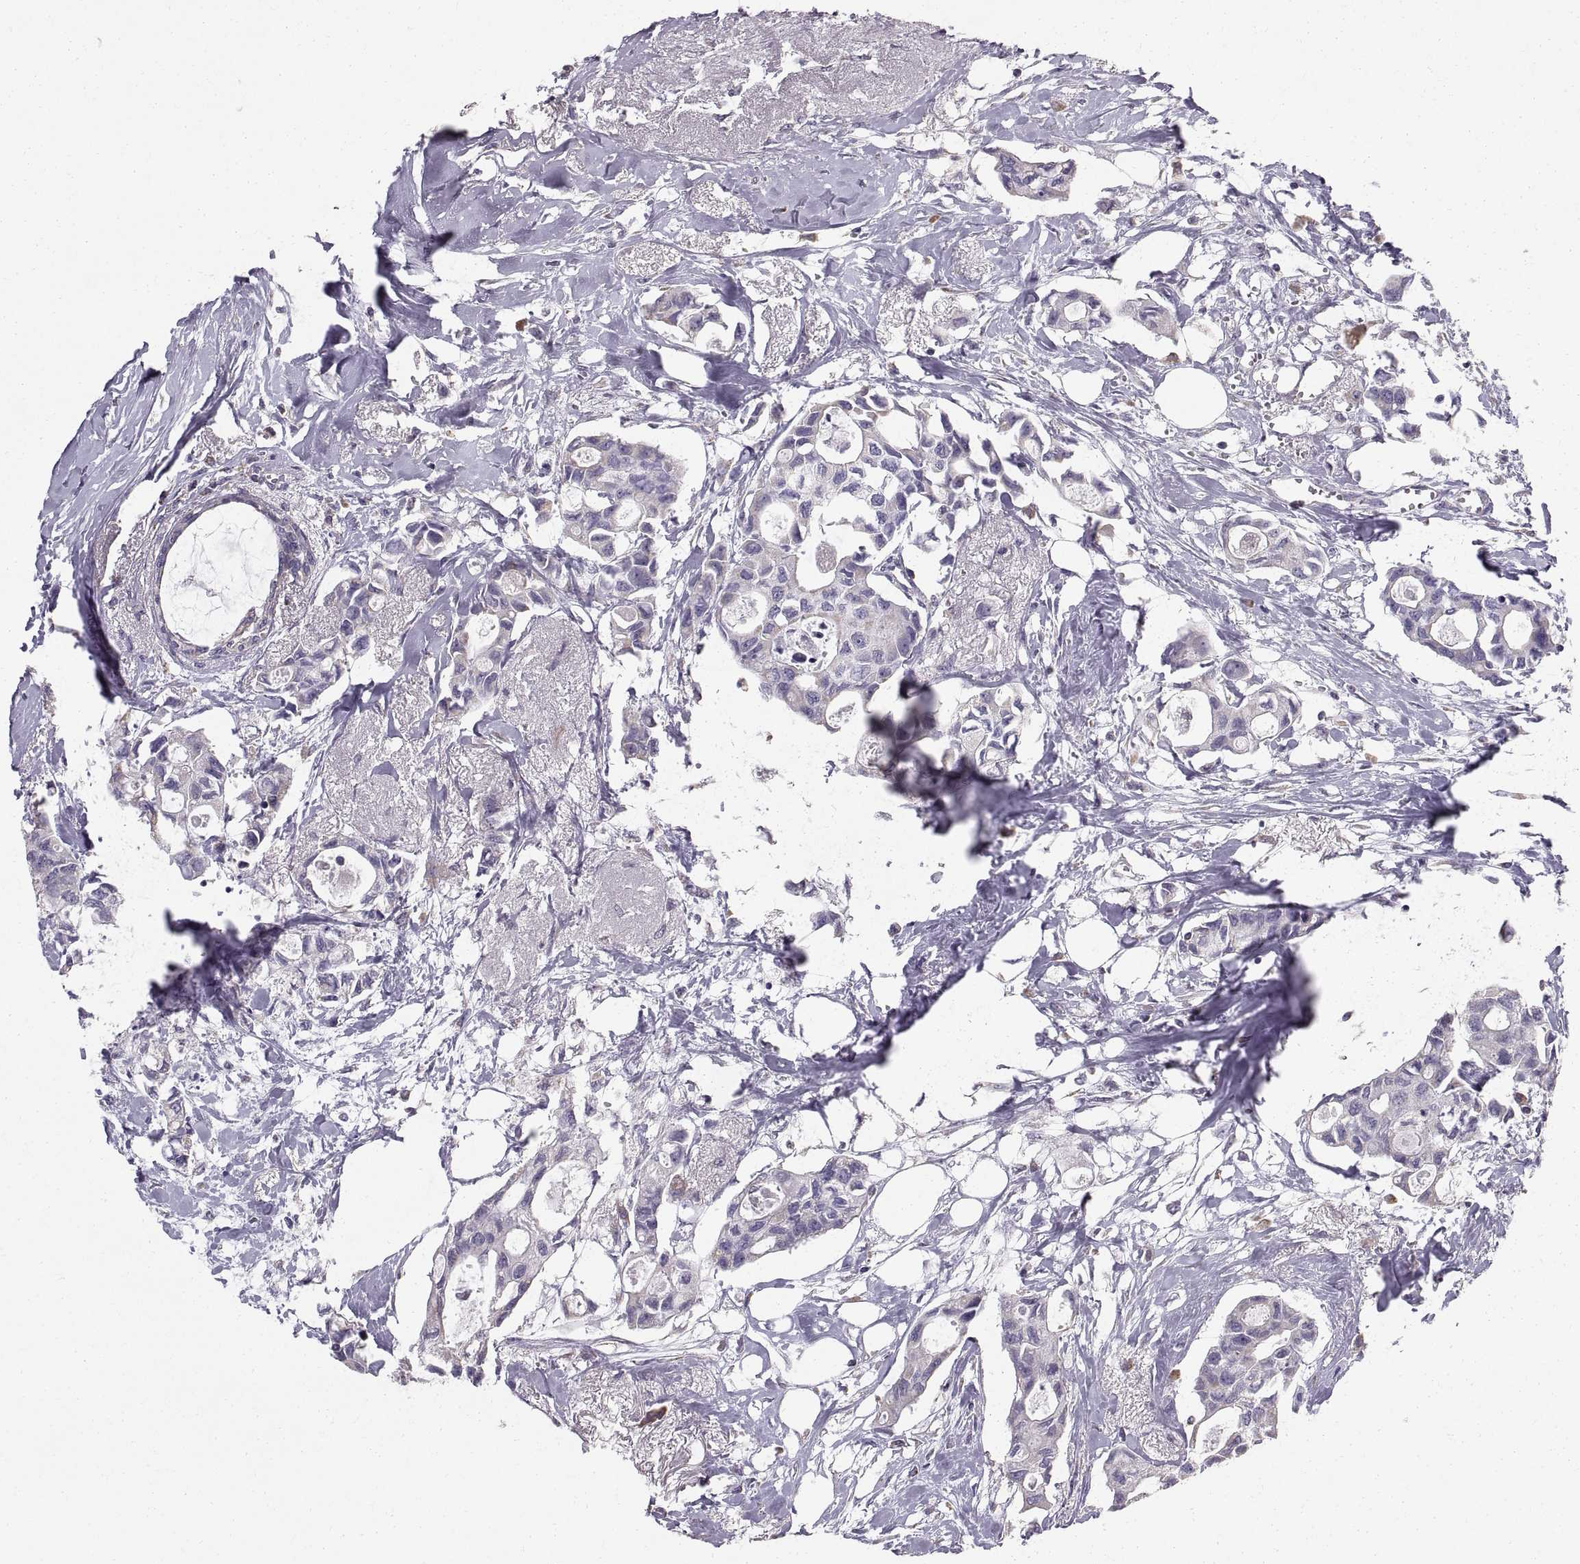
{"staining": {"intensity": "negative", "quantity": "none", "location": "none"}, "tissue": "breast cancer", "cell_type": "Tumor cells", "image_type": "cancer", "snomed": [{"axis": "morphology", "description": "Duct carcinoma"}, {"axis": "topography", "description": "Breast"}], "caption": "This photomicrograph is of breast cancer stained with immunohistochemistry to label a protein in brown with the nuclei are counter-stained blue. There is no staining in tumor cells.", "gene": "STMND1", "patient": {"sex": "female", "age": 83}}